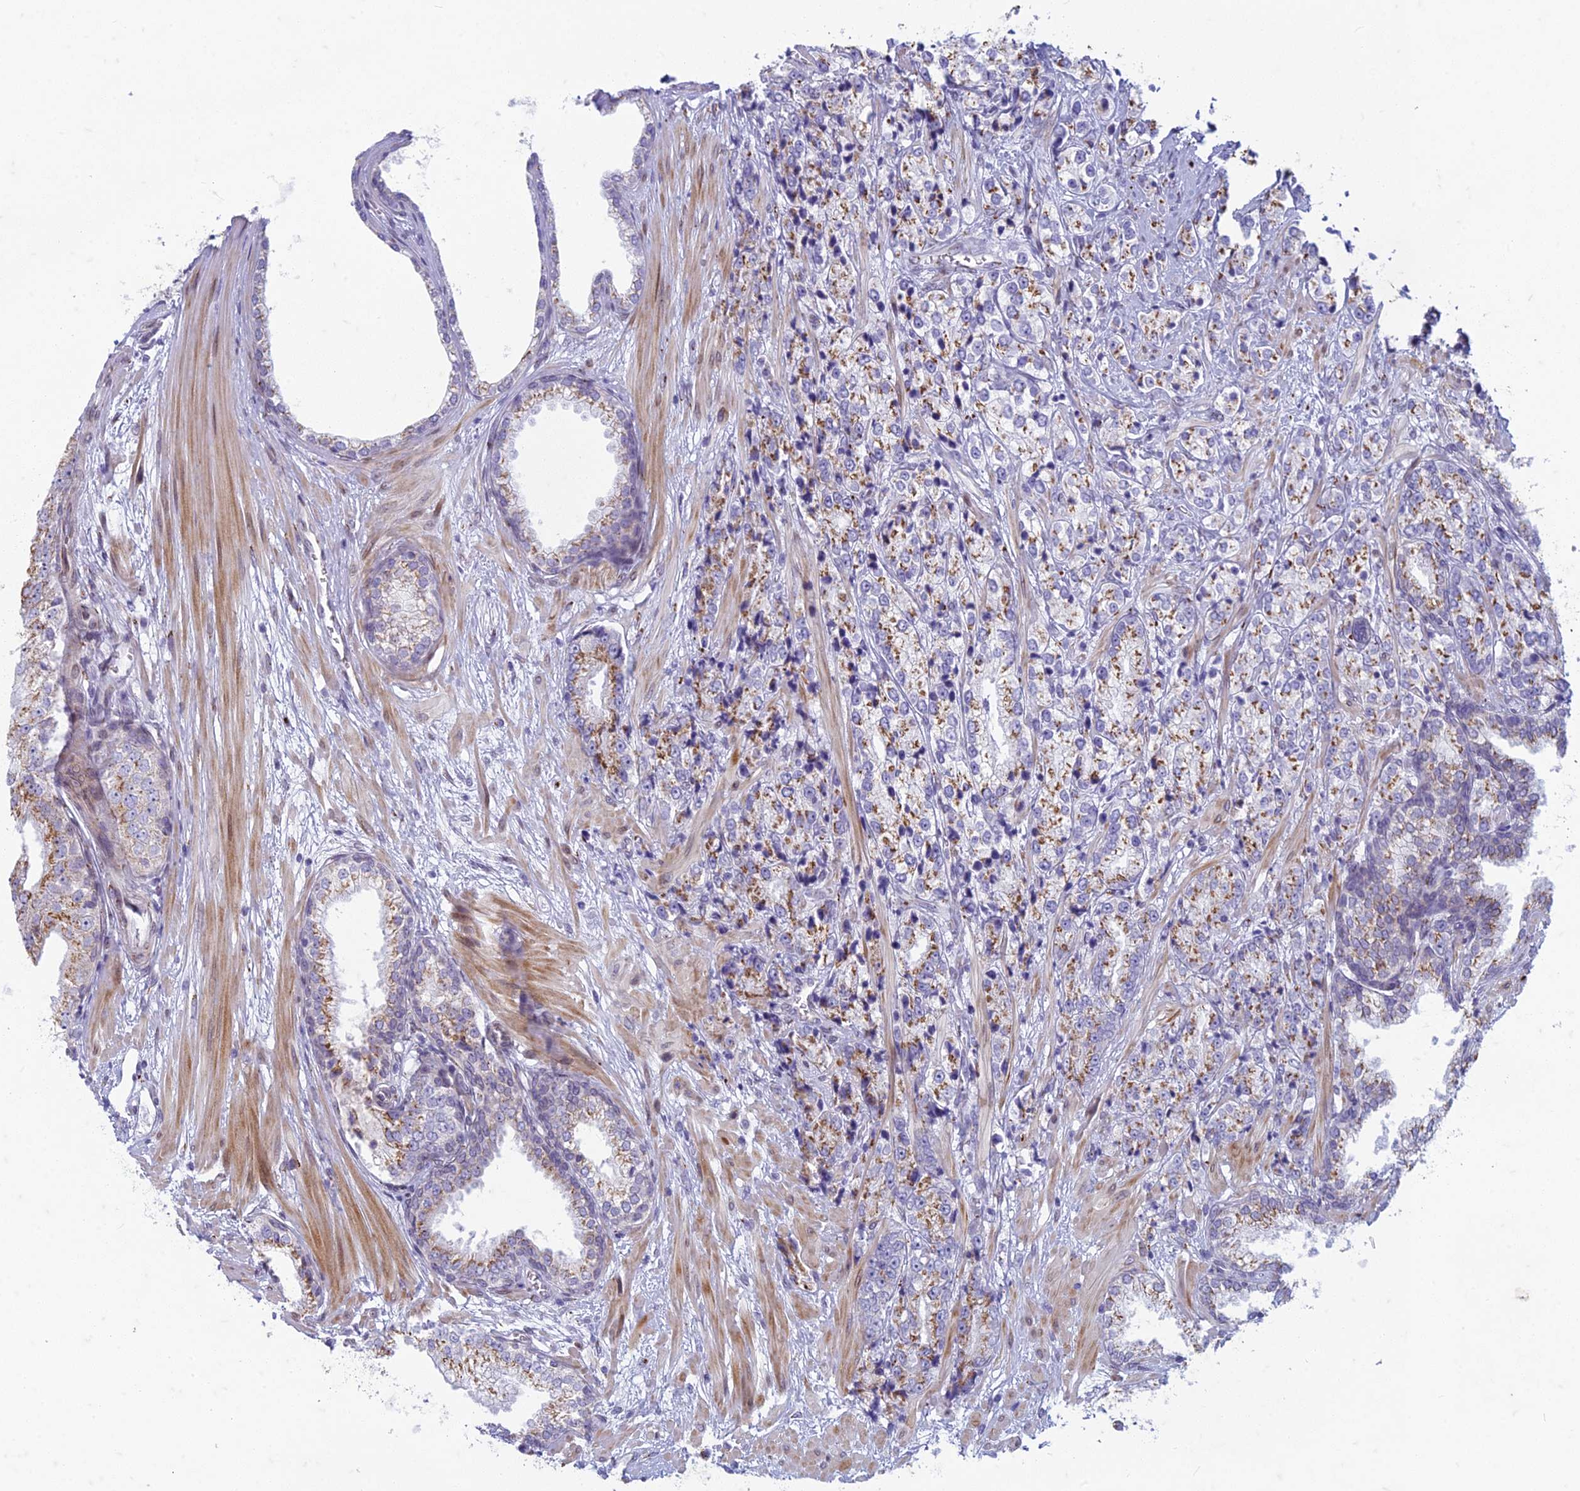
{"staining": {"intensity": "moderate", "quantity": ">75%", "location": "cytoplasmic/membranous"}, "tissue": "prostate cancer", "cell_type": "Tumor cells", "image_type": "cancer", "snomed": [{"axis": "morphology", "description": "Adenocarcinoma, High grade"}, {"axis": "topography", "description": "Prostate"}], "caption": "Human high-grade adenocarcinoma (prostate) stained with a brown dye exhibits moderate cytoplasmic/membranous positive staining in about >75% of tumor cells.", "gene": "FAM3C", "patient": {"sex": "male", "age": 69}}